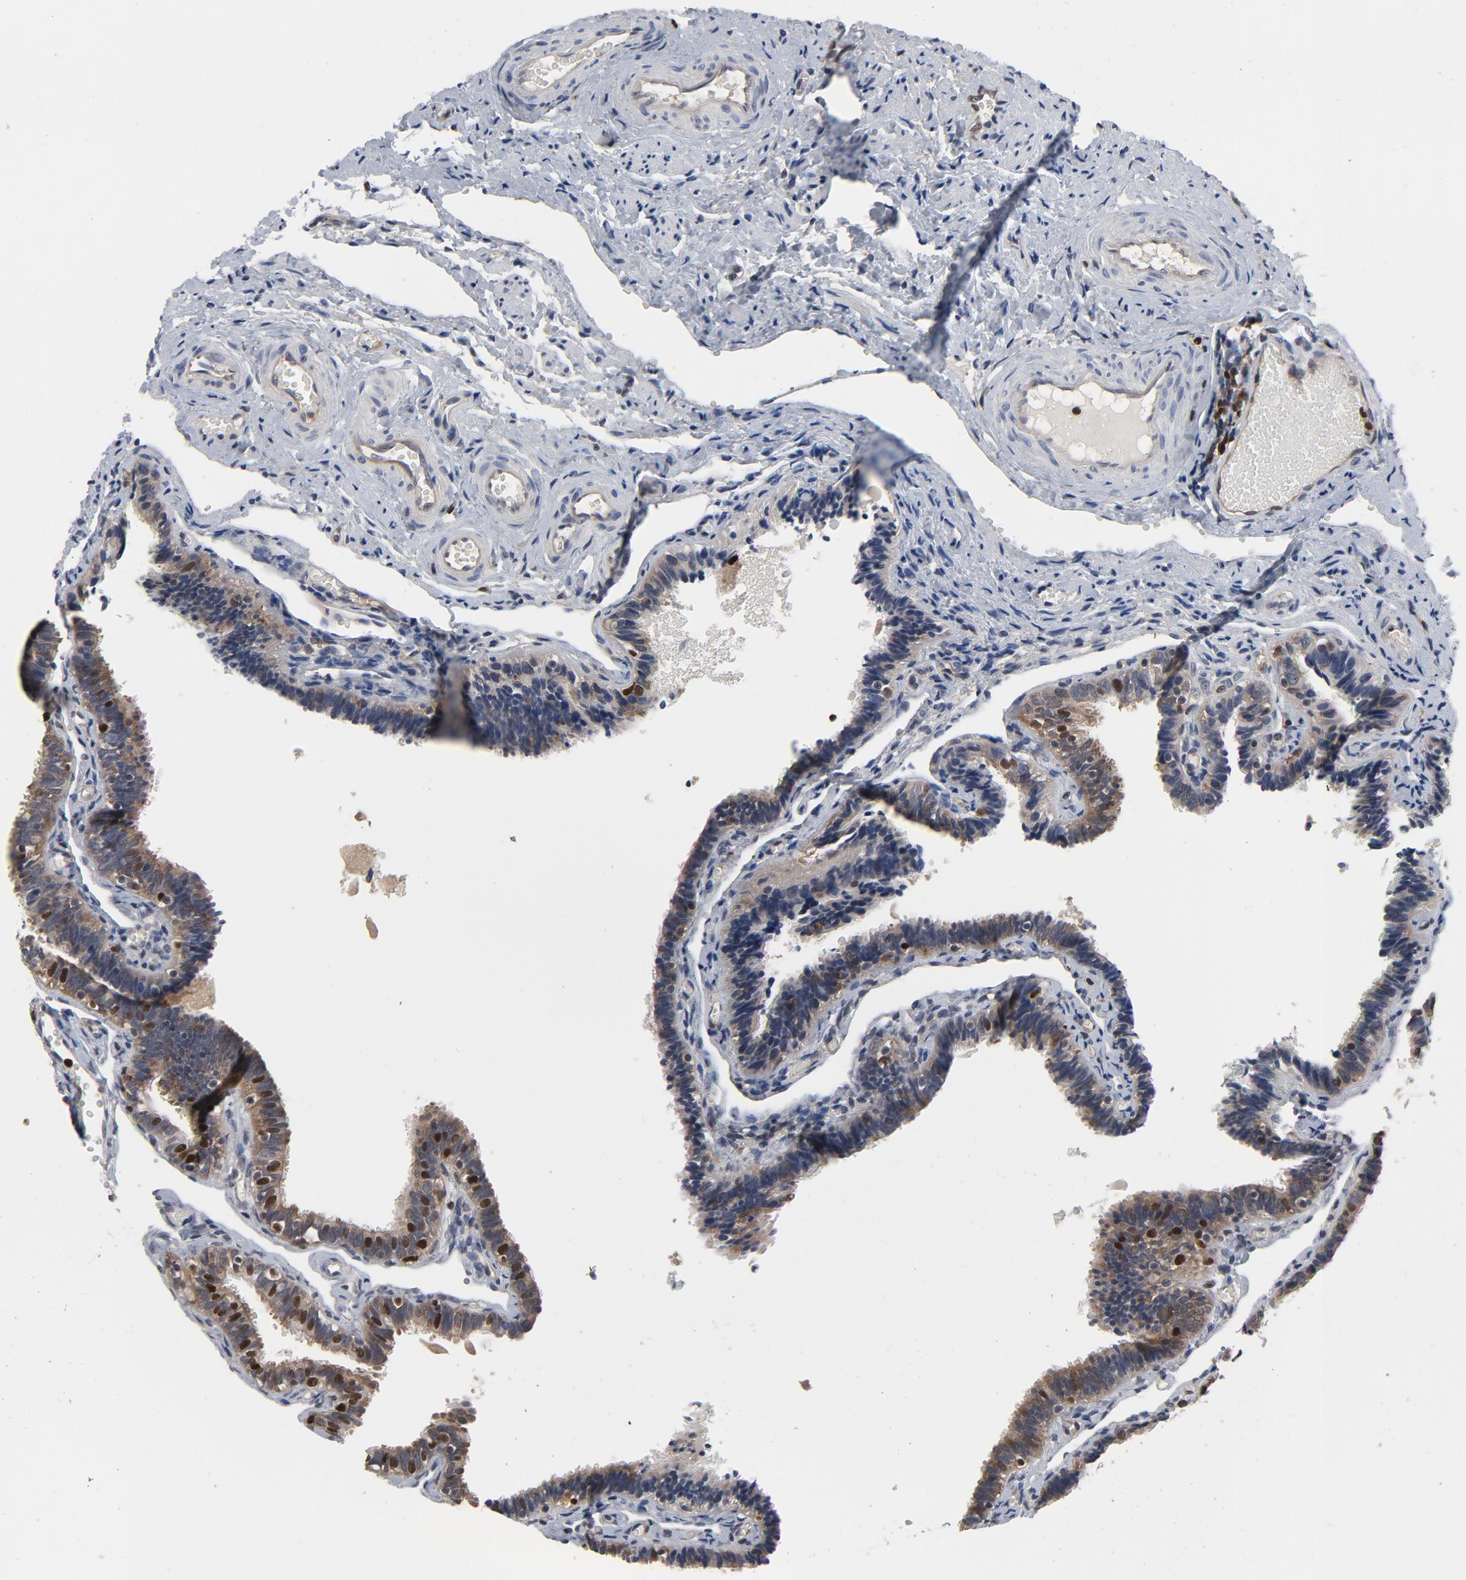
{"staining": {"intensity": "strong", "quantity": ">75%", "location": "cytoplasmic/membranous,nuclear"}, "tissue": "fallopian tube", "cell_type": "Glandular cells", "image_type": "normal", "snomed": [{"axis": "morphology", "description": "Normal tissue, NOS"}, {"axis": "topography", "description": "Fallopian tube"}], "caption": "Glandular cells demonstrate high levels of strong cytoplasmic/membranous,nuclear staining in about >75% of cells in unremarkable fallopian tube.", "gene": "NFKB1", "patient": {"sex": "female", "age": 46}}